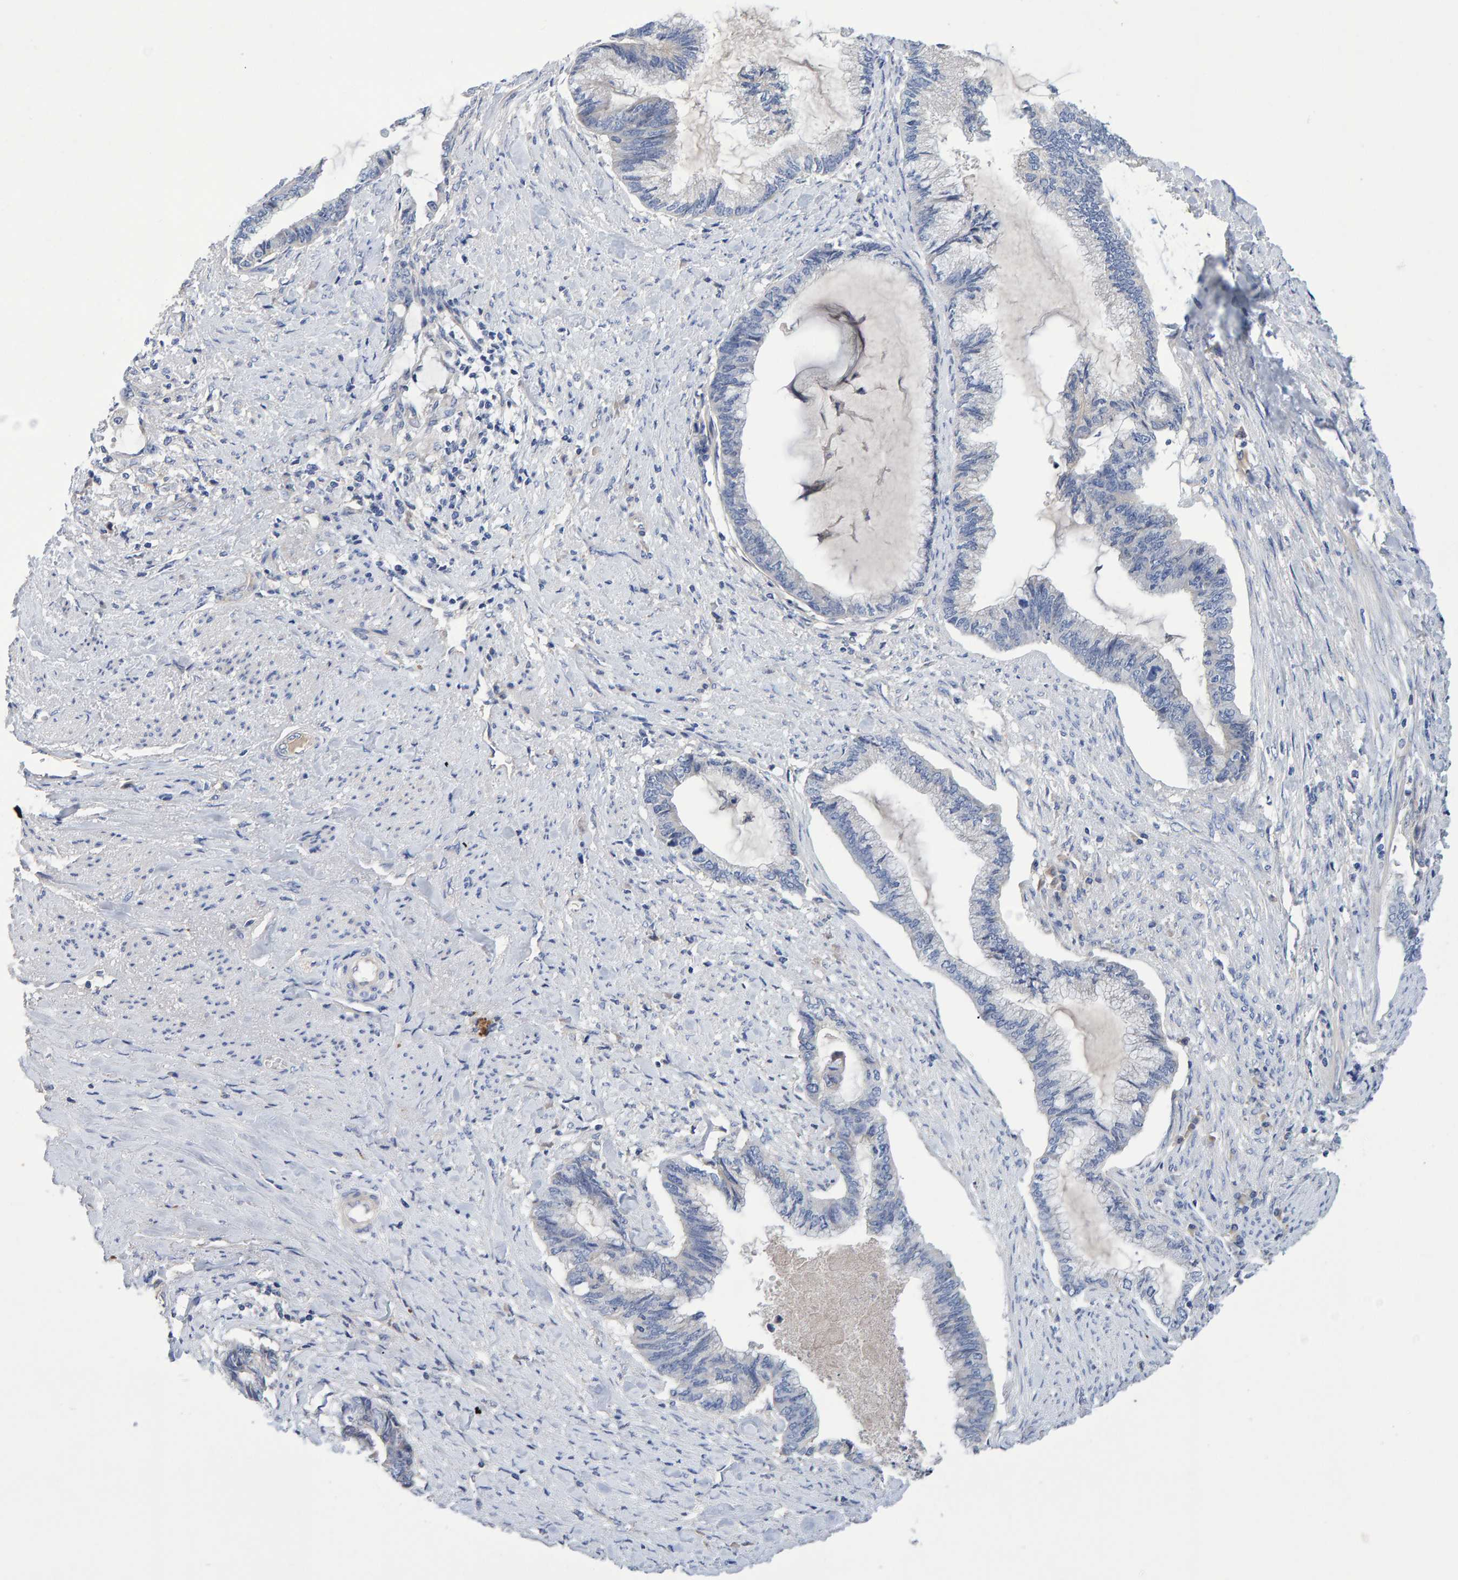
{"staining": {"intensity": "negative", "quantity": "none", "location": "none"}, "tissue": "endometrial cancer", "cell_type": "Tumor cells", "image_type": "cancer", "snomed": [{"axis": "morphology", "description": "Adenocarcinoma, NOS"}, {"axis": "topography", "description": "Endometrium"}], "caption": "DAB immunohistochemical staining of adenocarcinoma (endometrial) displays no significant expression in tumor cells.", "gene": "EFR3A", "patient": {"sex": "female", "age": 86}}